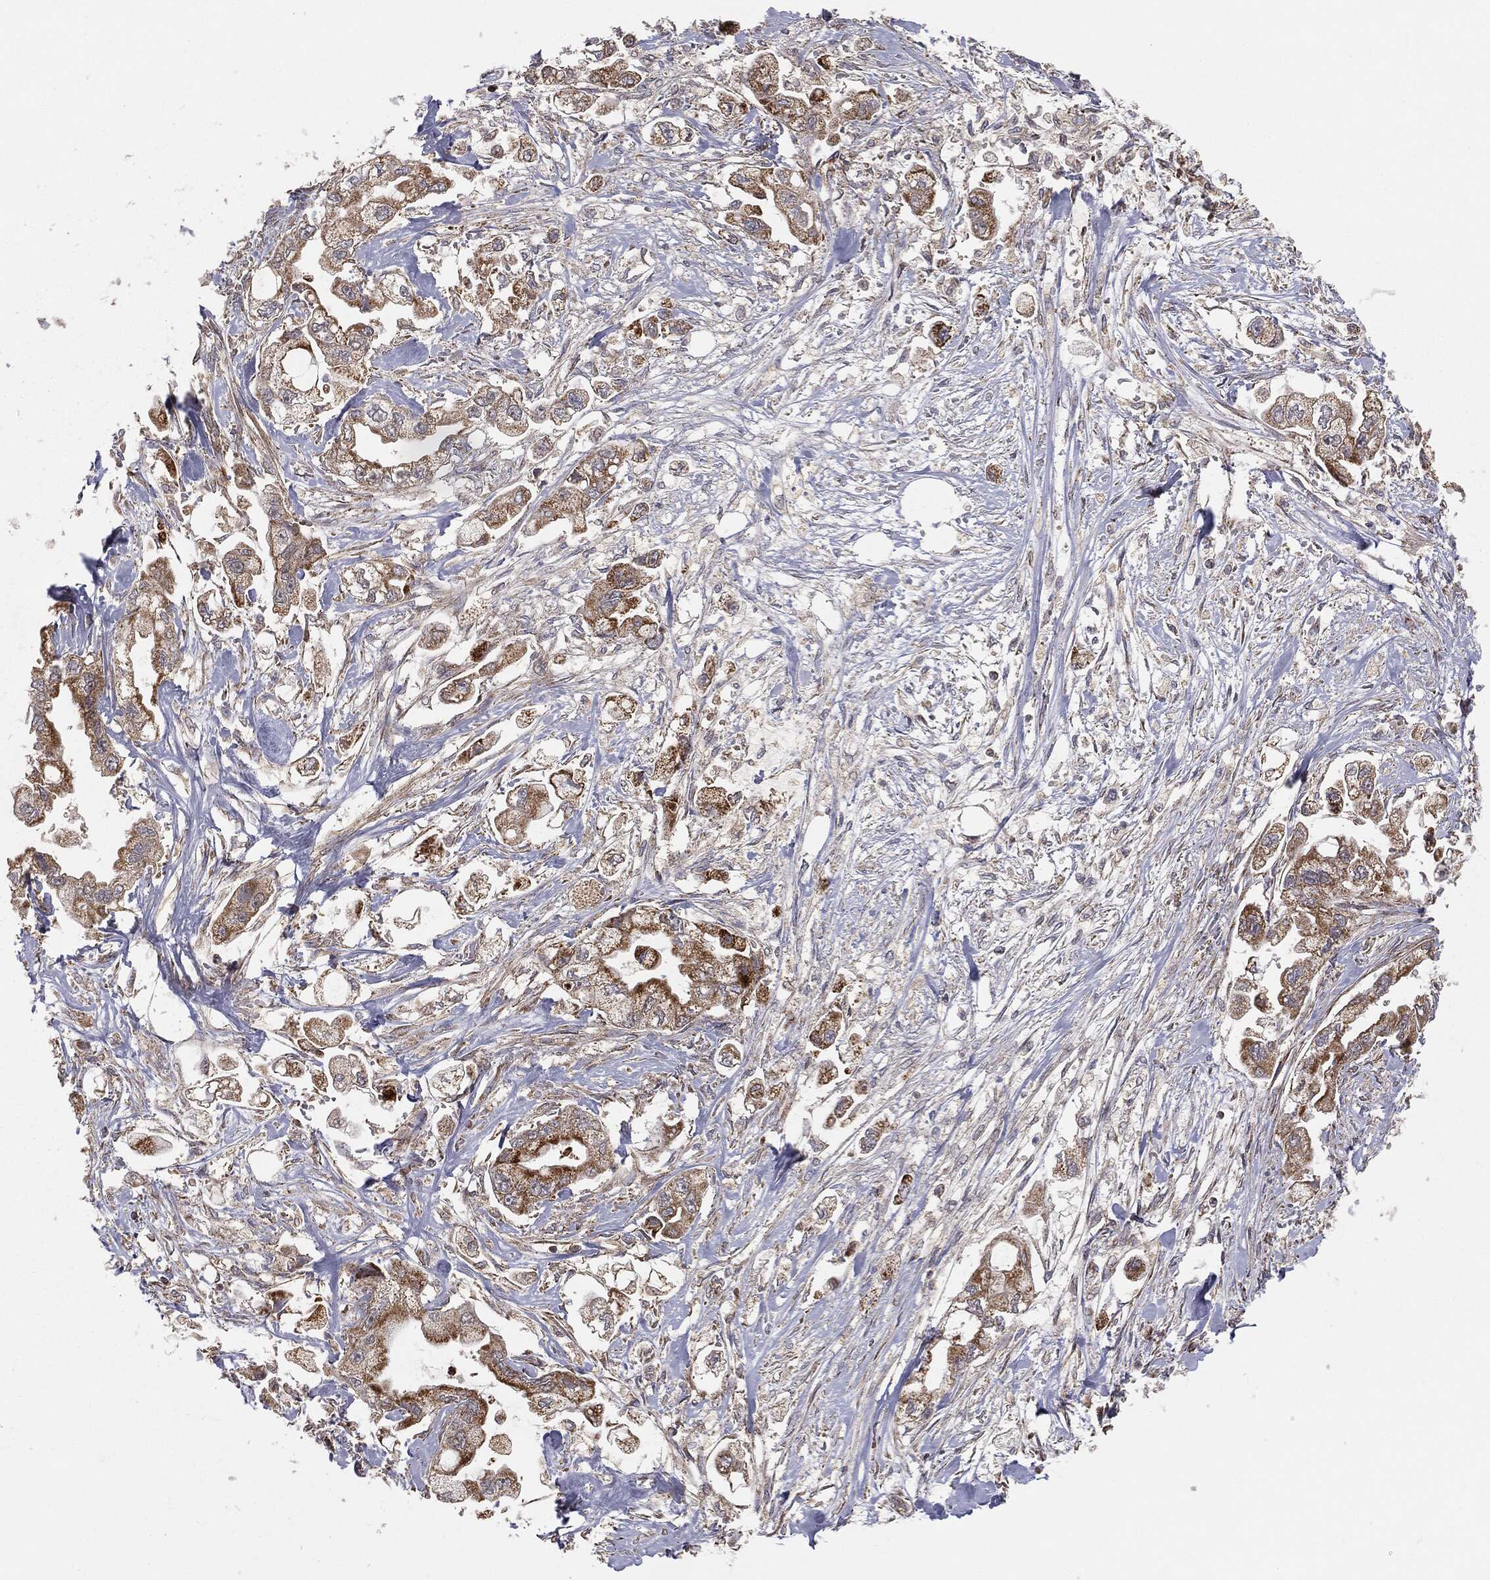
{"staining": {"intensity": "strong", "quantity": ">75%", "location": "cytoplasmic/membranous"}, "tissue": "stomach cancer", "cell_type": "Tumor cells", "image_type": "cancer", "snomed": [{"axis": "morphology", "description": "Adenocarcinoma, NOS"}, {"axis": "topography", "description": "Stomach"}], "caption": "Strong cytoplasmic/membranous staining for a protein is seen in approximately >75% of tumor cells of stomach cancer using IHC.", "gene": "MTOR", "patient": {"sex": "male", "age": 62}}